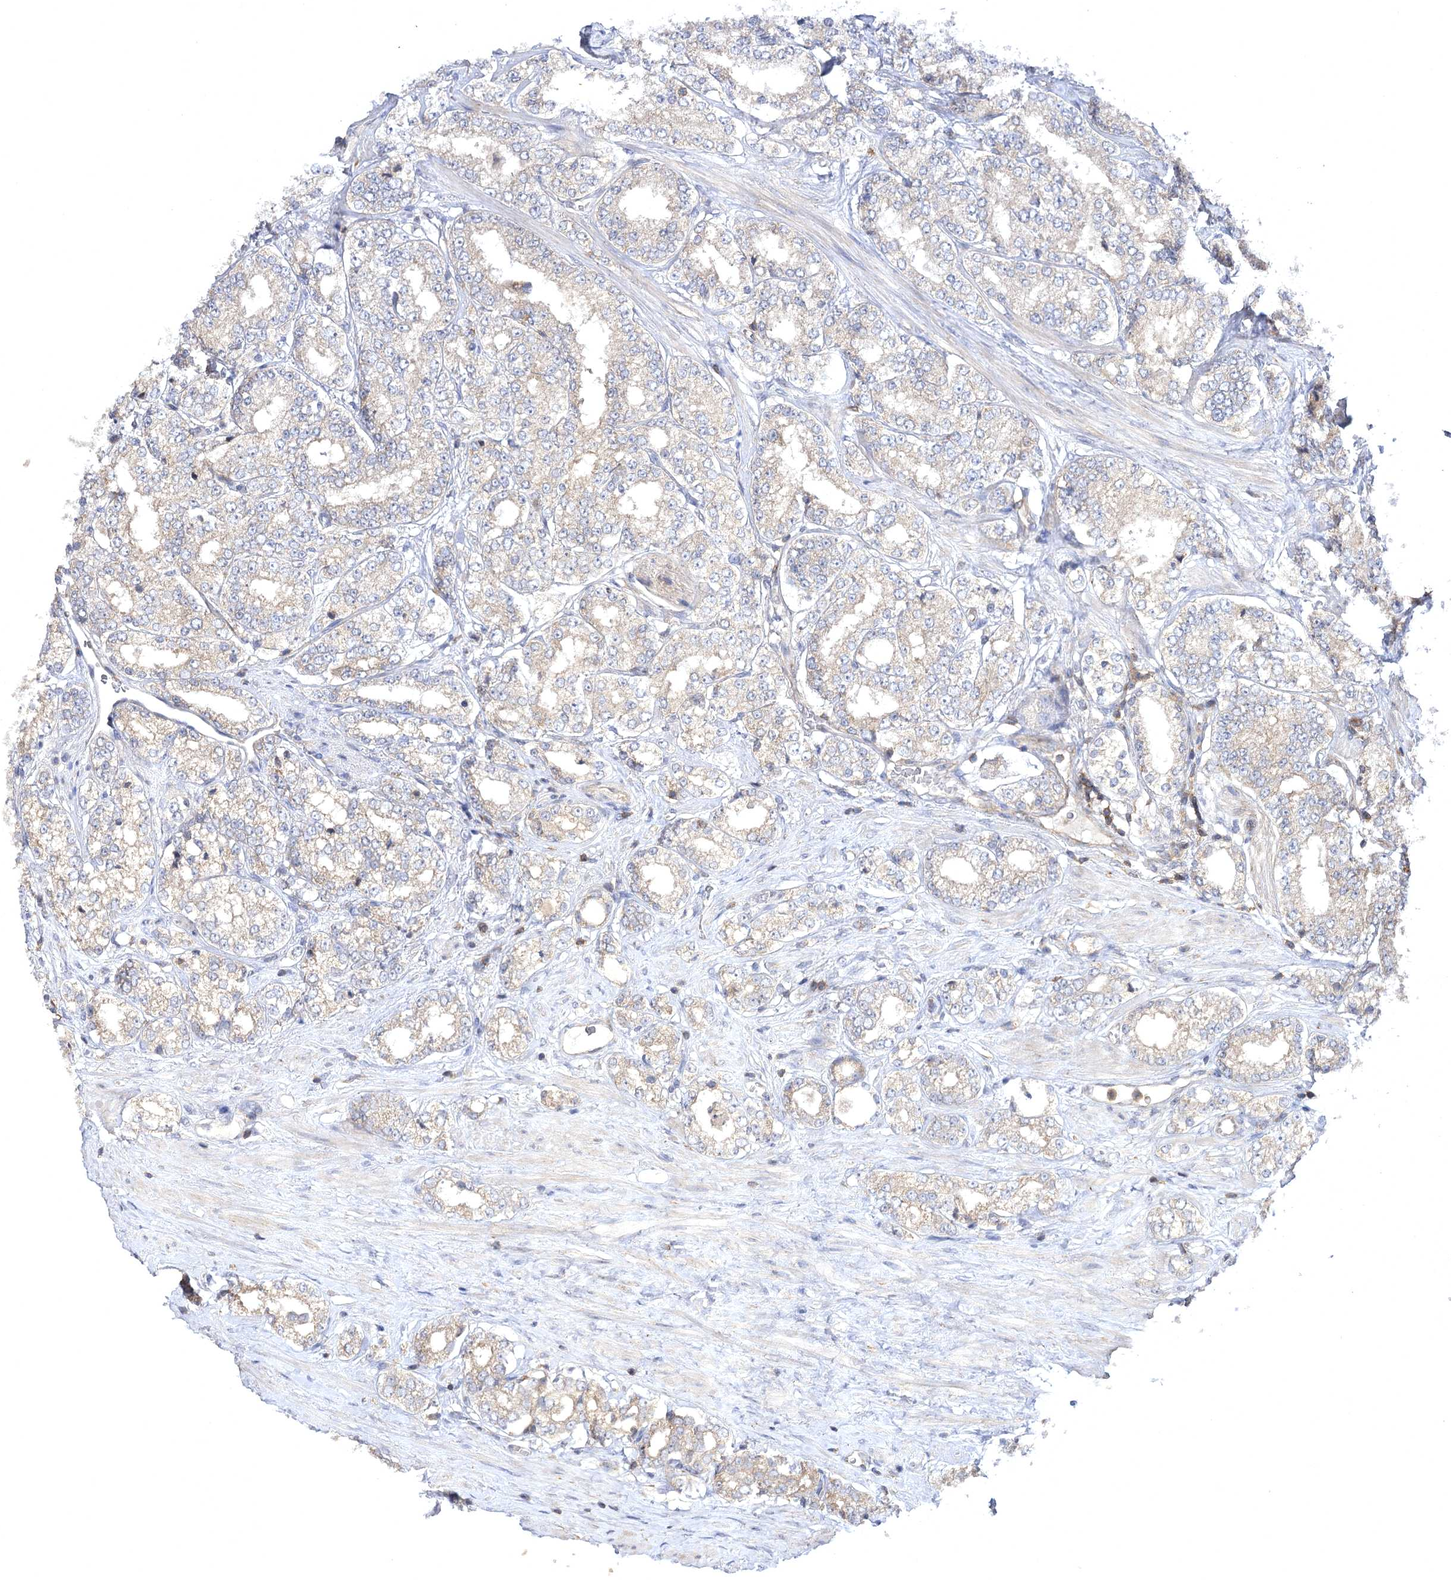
{"staining": {"intensity": "weak", "quantity": "<25%", "location": "cytoplasmic/membranous"}, "tissue": "prostate cancer", "cell_type": "Tumor cells", "image_type": "cancer", "snomed": [{"axis": "morphology", "description": "Normal tissue, NOS"}, {"axis": "morphology", "description": "Adenocarcinoma, High grade"}, {"axis": "topography", "description": "Prostate"}], "caption": "IHC photomicrograph of human prostate cancer stained for a protein (brown), which shows no expression in tumor cells.", "gene": "BCR", "patient": {"sex": "male", "age": 83}}